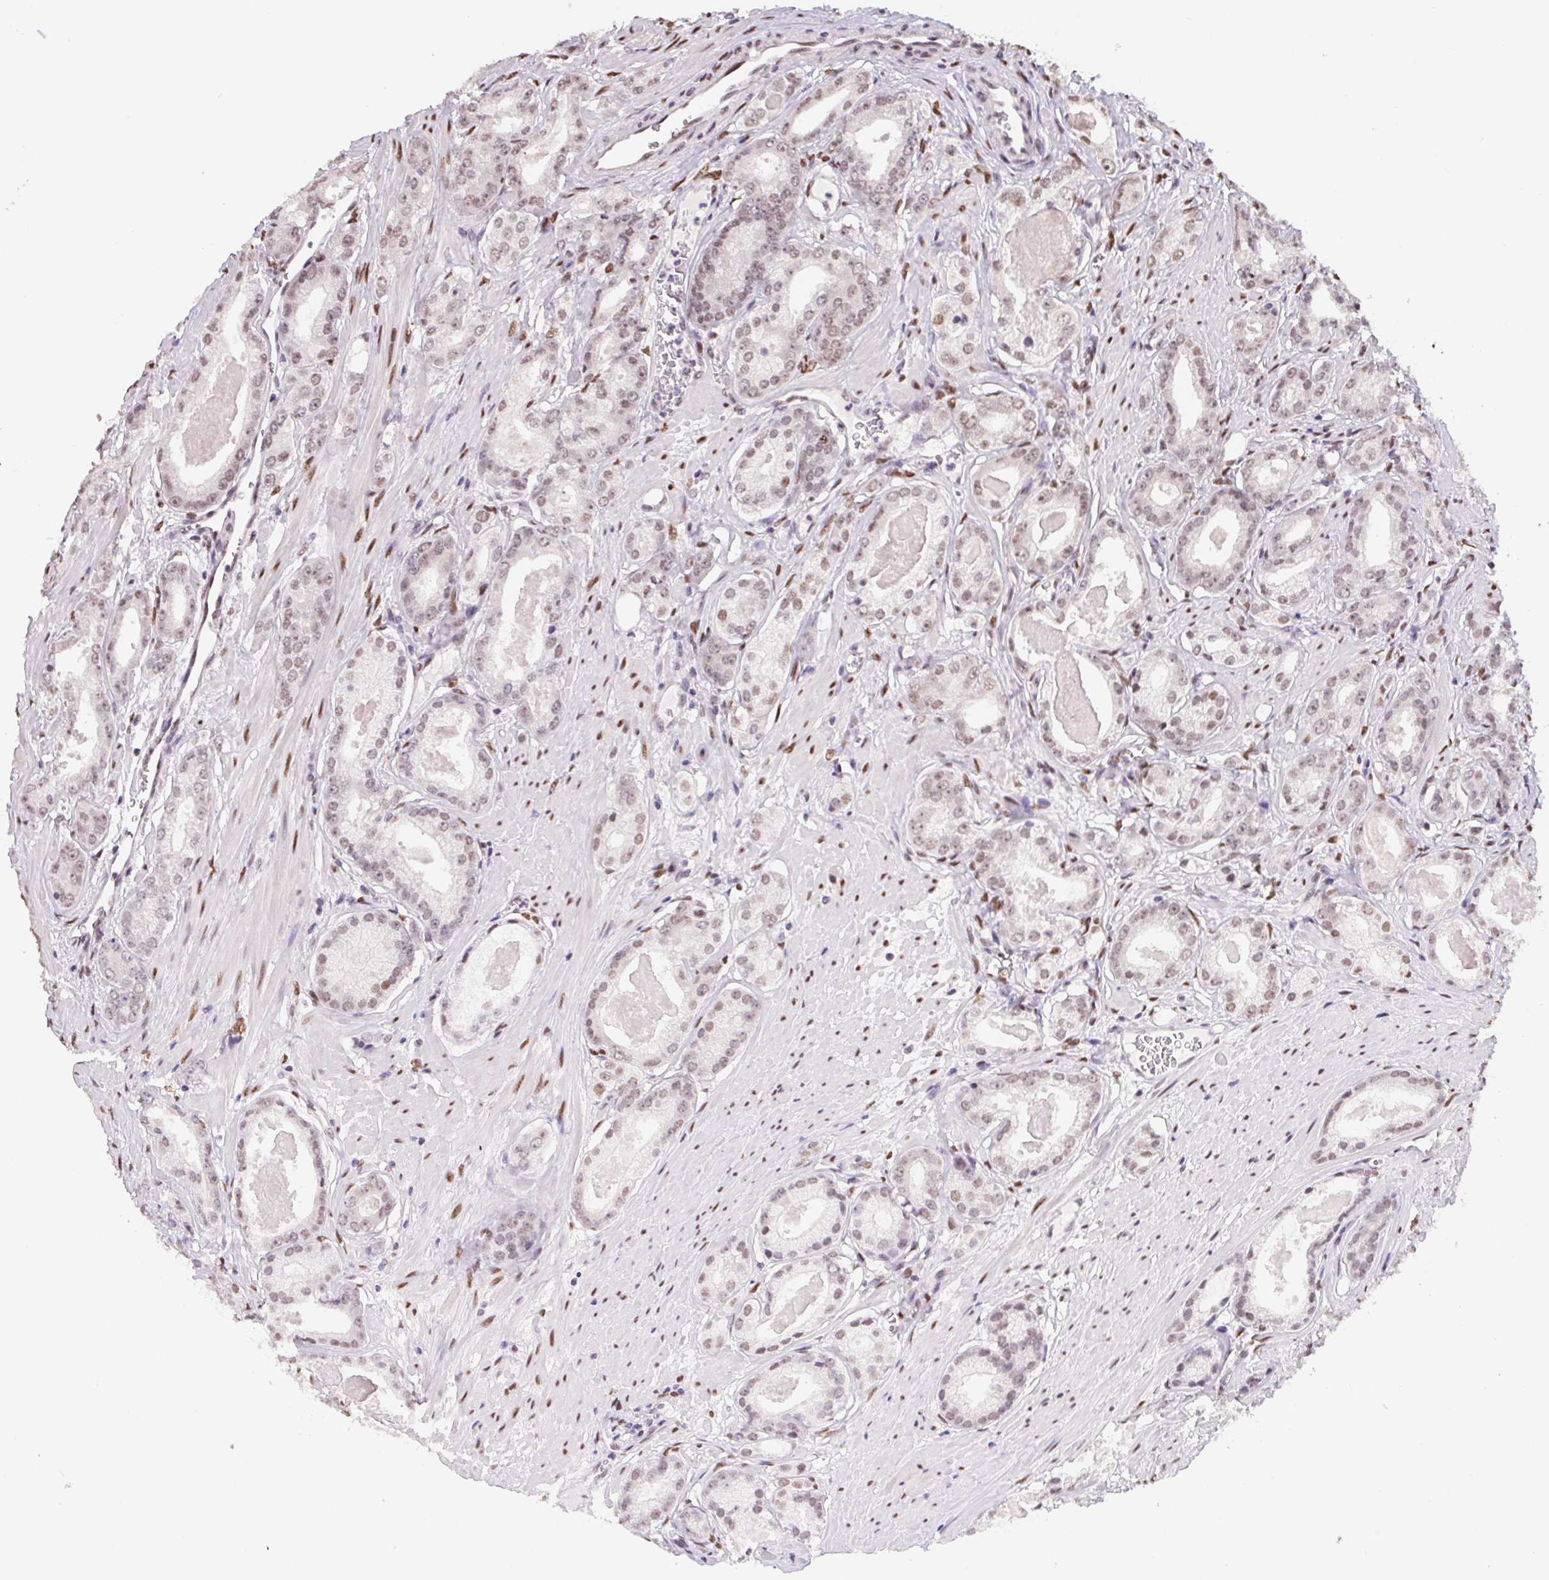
{"staining": {"intensity": "weak", "quantity": "25%-75%", "location": "nuclear"}, "tissue": "prostate cancer", "cell_type": "Tumor cells", "image_type": "cancer", "snomed": [{"axis": "morphology", "description": "Adenocarcinoma, NOS"}, {"axis": "morphology", "description": "Adenocarcinoma, Low grade"}, {"axis": "topography", "description": "Prostate"}], "caption": "Immunohistochemical staining of human adenocarcinoma (prostate) reveals weak nuclear protein expression in approximately 25%-75% of tumor cells.", "gene": "CAND1", "patient": {"sex": "male", "age": 64}}